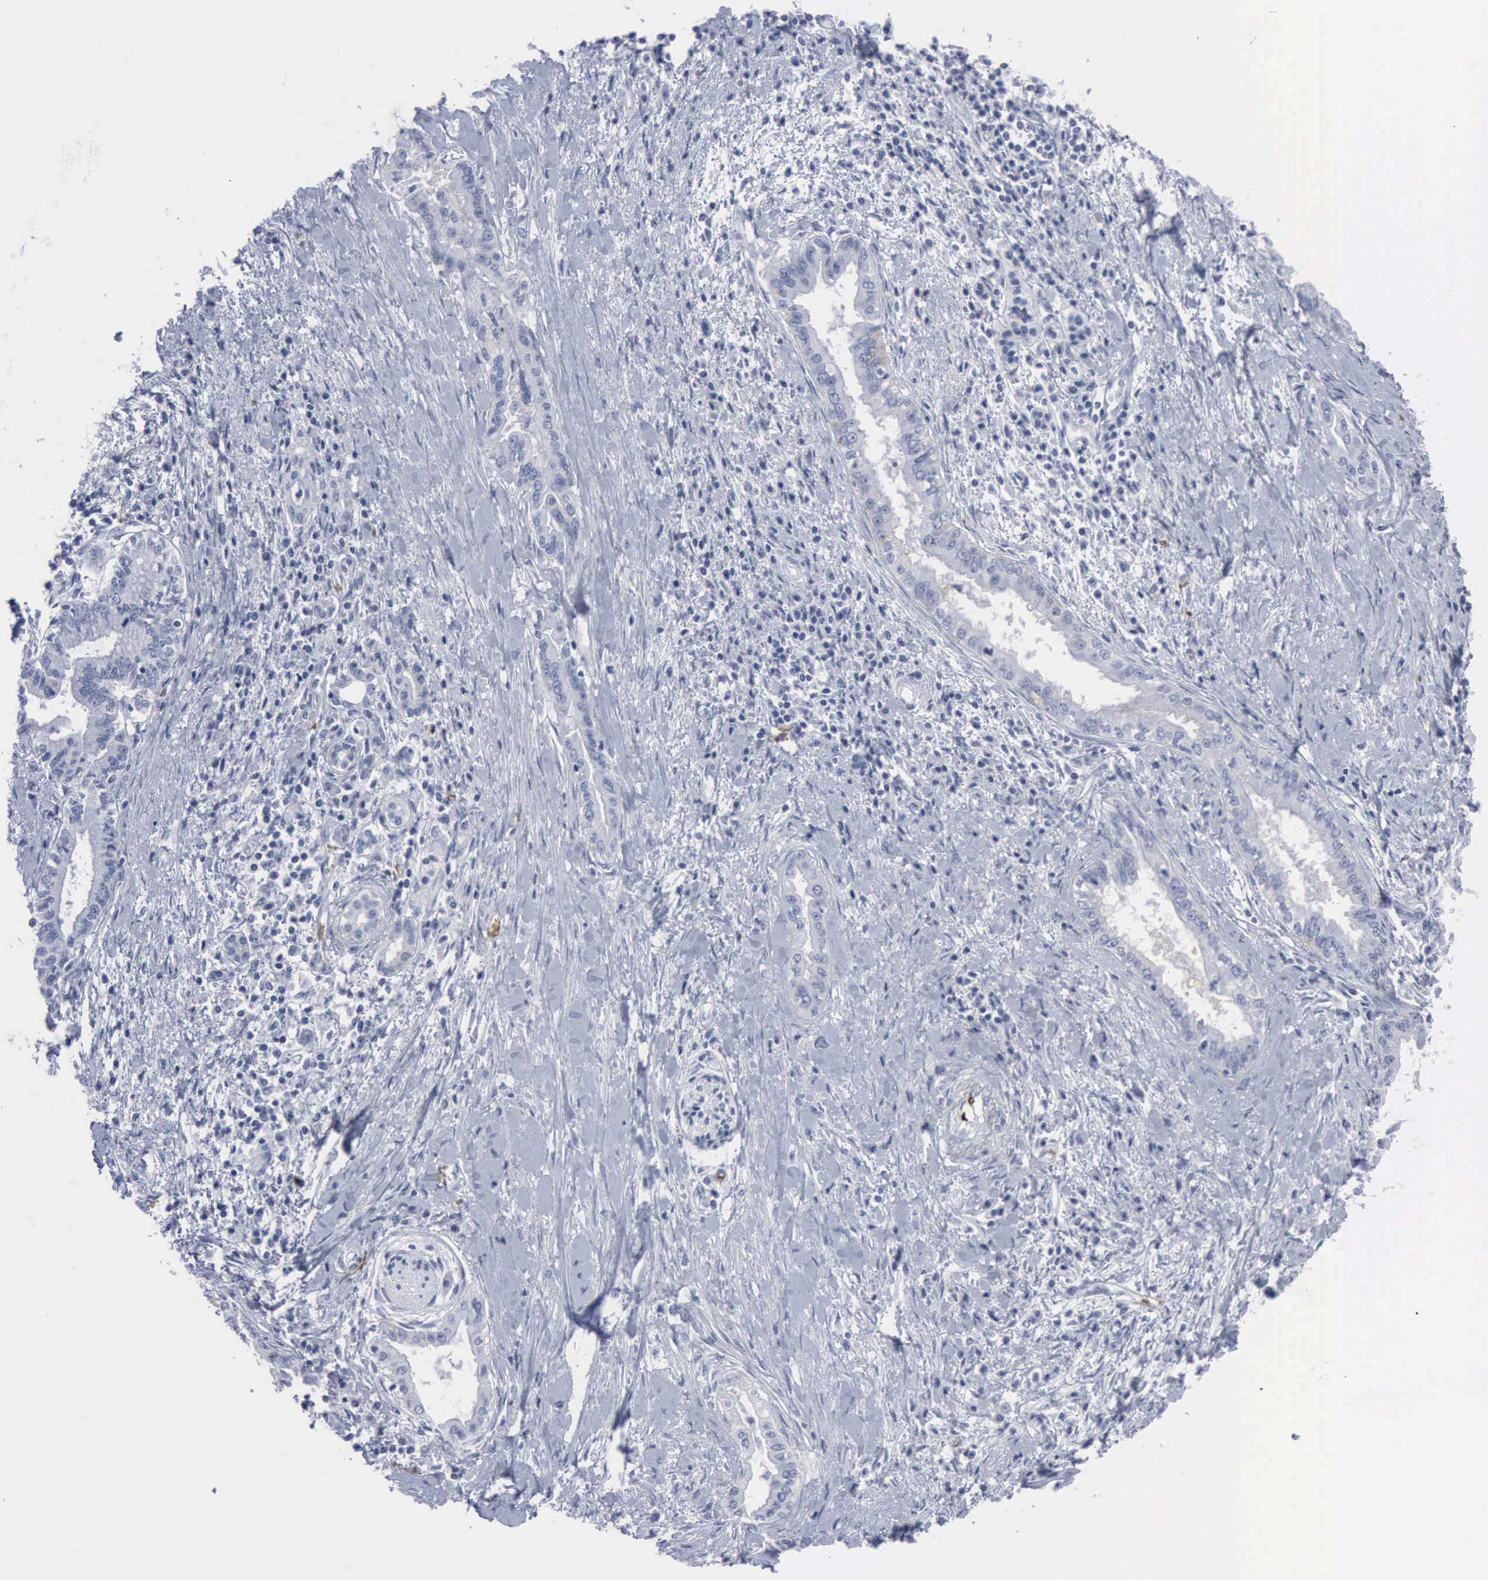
{"staining": {"intensity": "negative", "quantity": "none", "location": "none"}, "tissue": "pancreatic cancer", "cell_type": "Tumor cells", "image_type": "cancer", "snomed": [{"axis": "morphology", "description": "Adenocarcinoma, NOS"}, {"axis": "topography", "description": "Pancreas"}], "caption": "Immunohistochemistry (IHC) histopathology image of pancreatic cancer (adenocarcinoma) stained for a protein (brown), which shows no expression in tumor cells.", "gene": "TGFB1", "patient": {"sex": "female", "age": 64}}